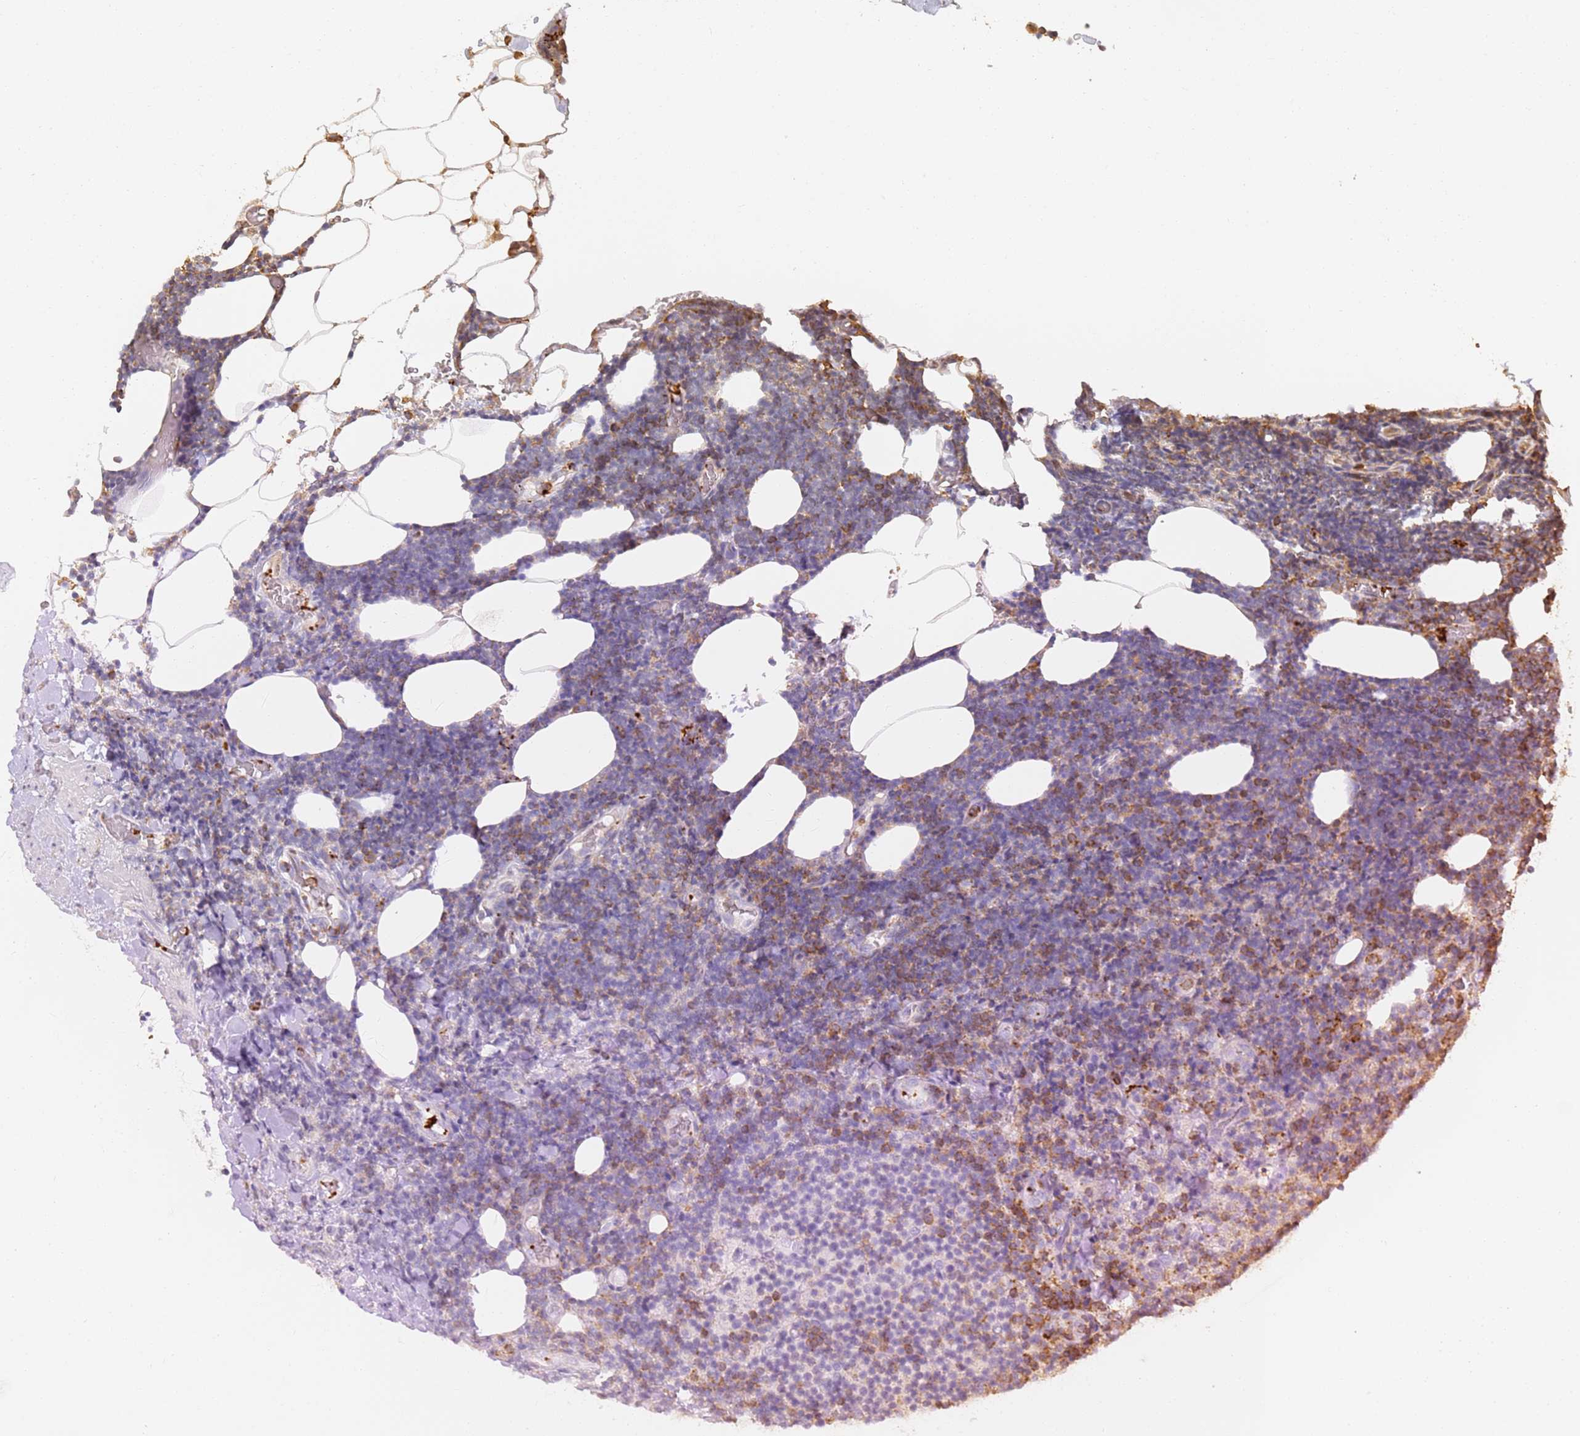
{"staining": {"intensity": "strong", "quantity": "<25%", "location": "cytoplasmic/membranous"}, "tissue": "lymphoma", "cell_type": "Tumor cells", "image_type": "cancer", "snomed": [{"axis": "morphology", "description": "Malignant lymphoma, non-Hodgkin's type, Low grade"}, {"axis": "topography", "description": "Lymph node"}], "caption": "Brown immunohistochemical staining in malignant lymphoma, non-Hodgkin's type (low-grade) exhibits strong cytoplasmic/membranous staining in about <25% of tumor cells.", "gene": "BIN2", "patient": {"sex": "male", "age": 66}}